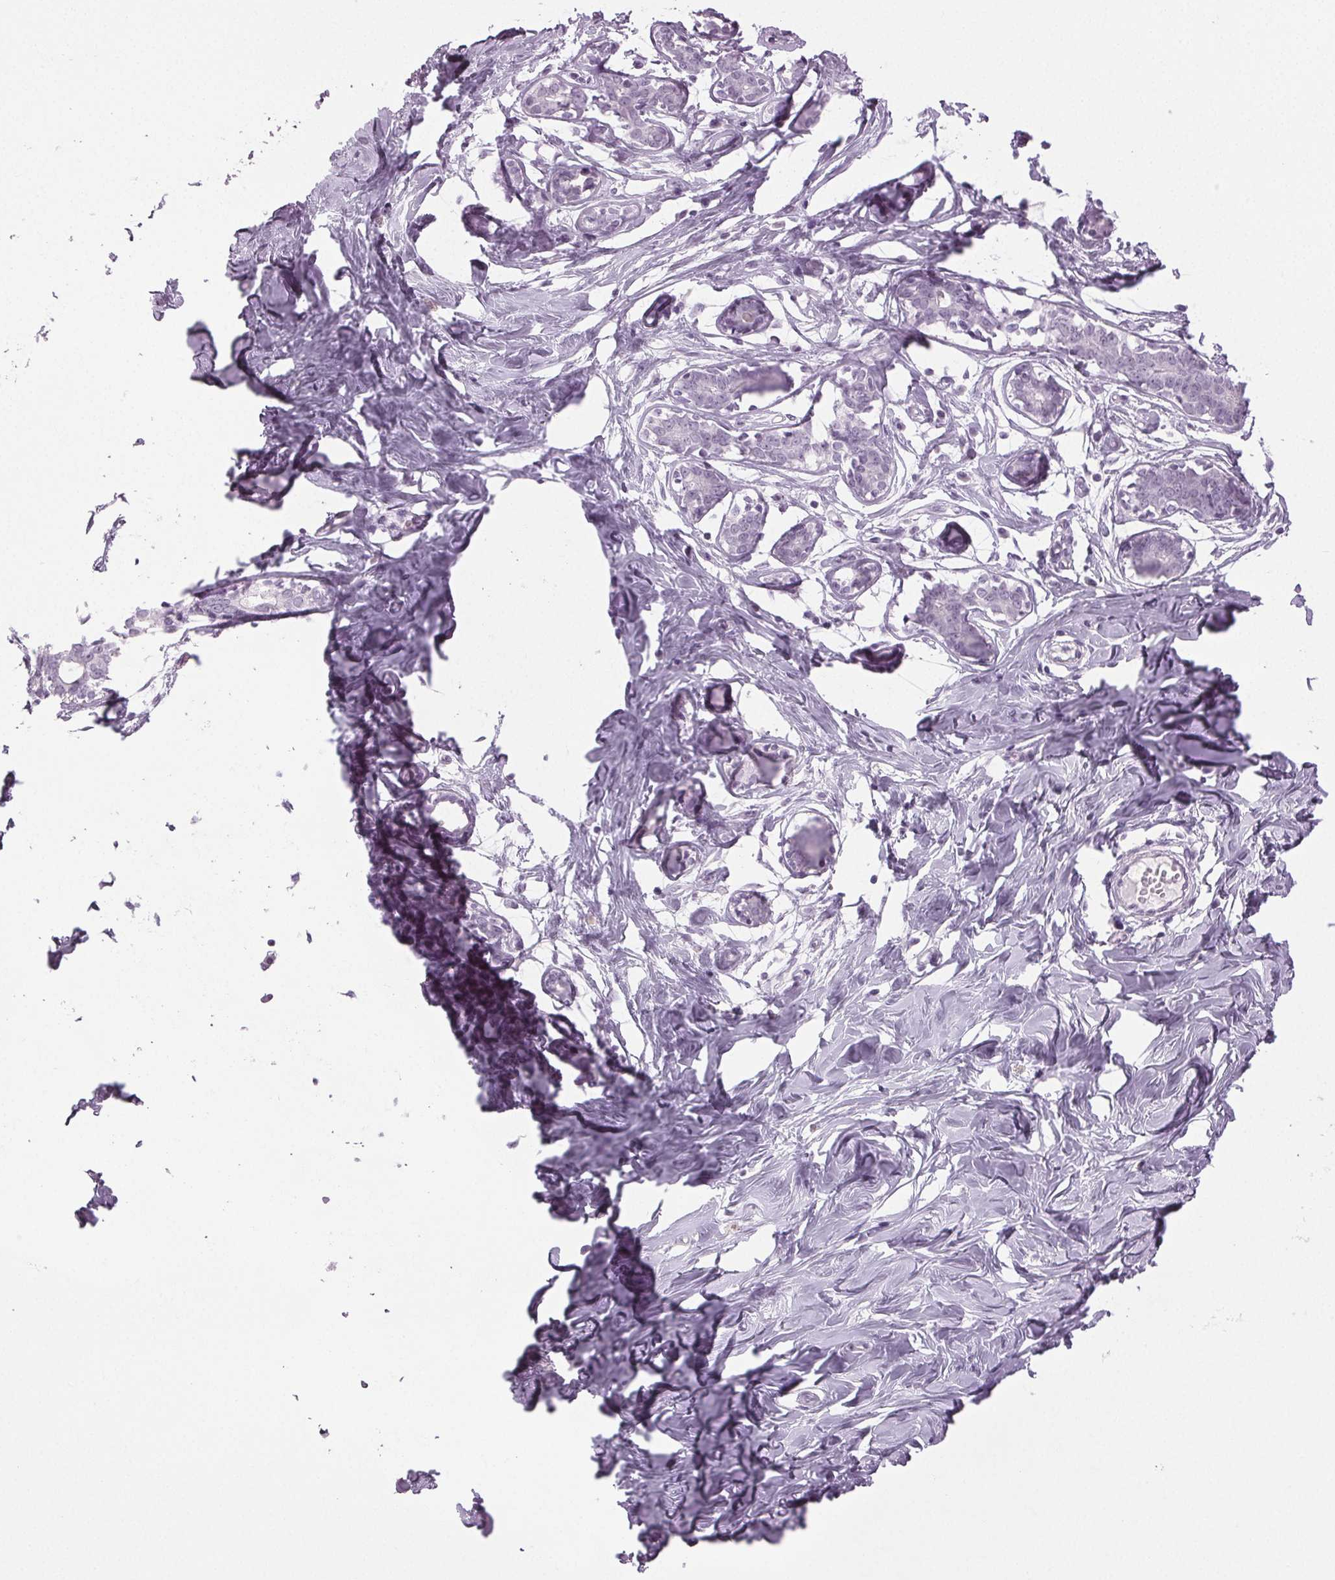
{"staining": {"intensity": "negative", "quantity": "none", "location": "none"}, "tissue": "breast", "cell_type": "Adipocytes", "image_type": "normal", "snomed": [{"axis": "morphology", "description": "Normal tissue, NOS"}, {"axis": "topography", "description": "Breast"}], "caption": "Benign breast was stained to show a protein in brown. There is no significant expression in adipocytes. (Brightfield microscopy of DAB (3,3'-diaminobenzidine) immunohistochemistry at high magnification).", "gene": "IGF2BP1", "patient": {"sex": "female", "age": 27}}